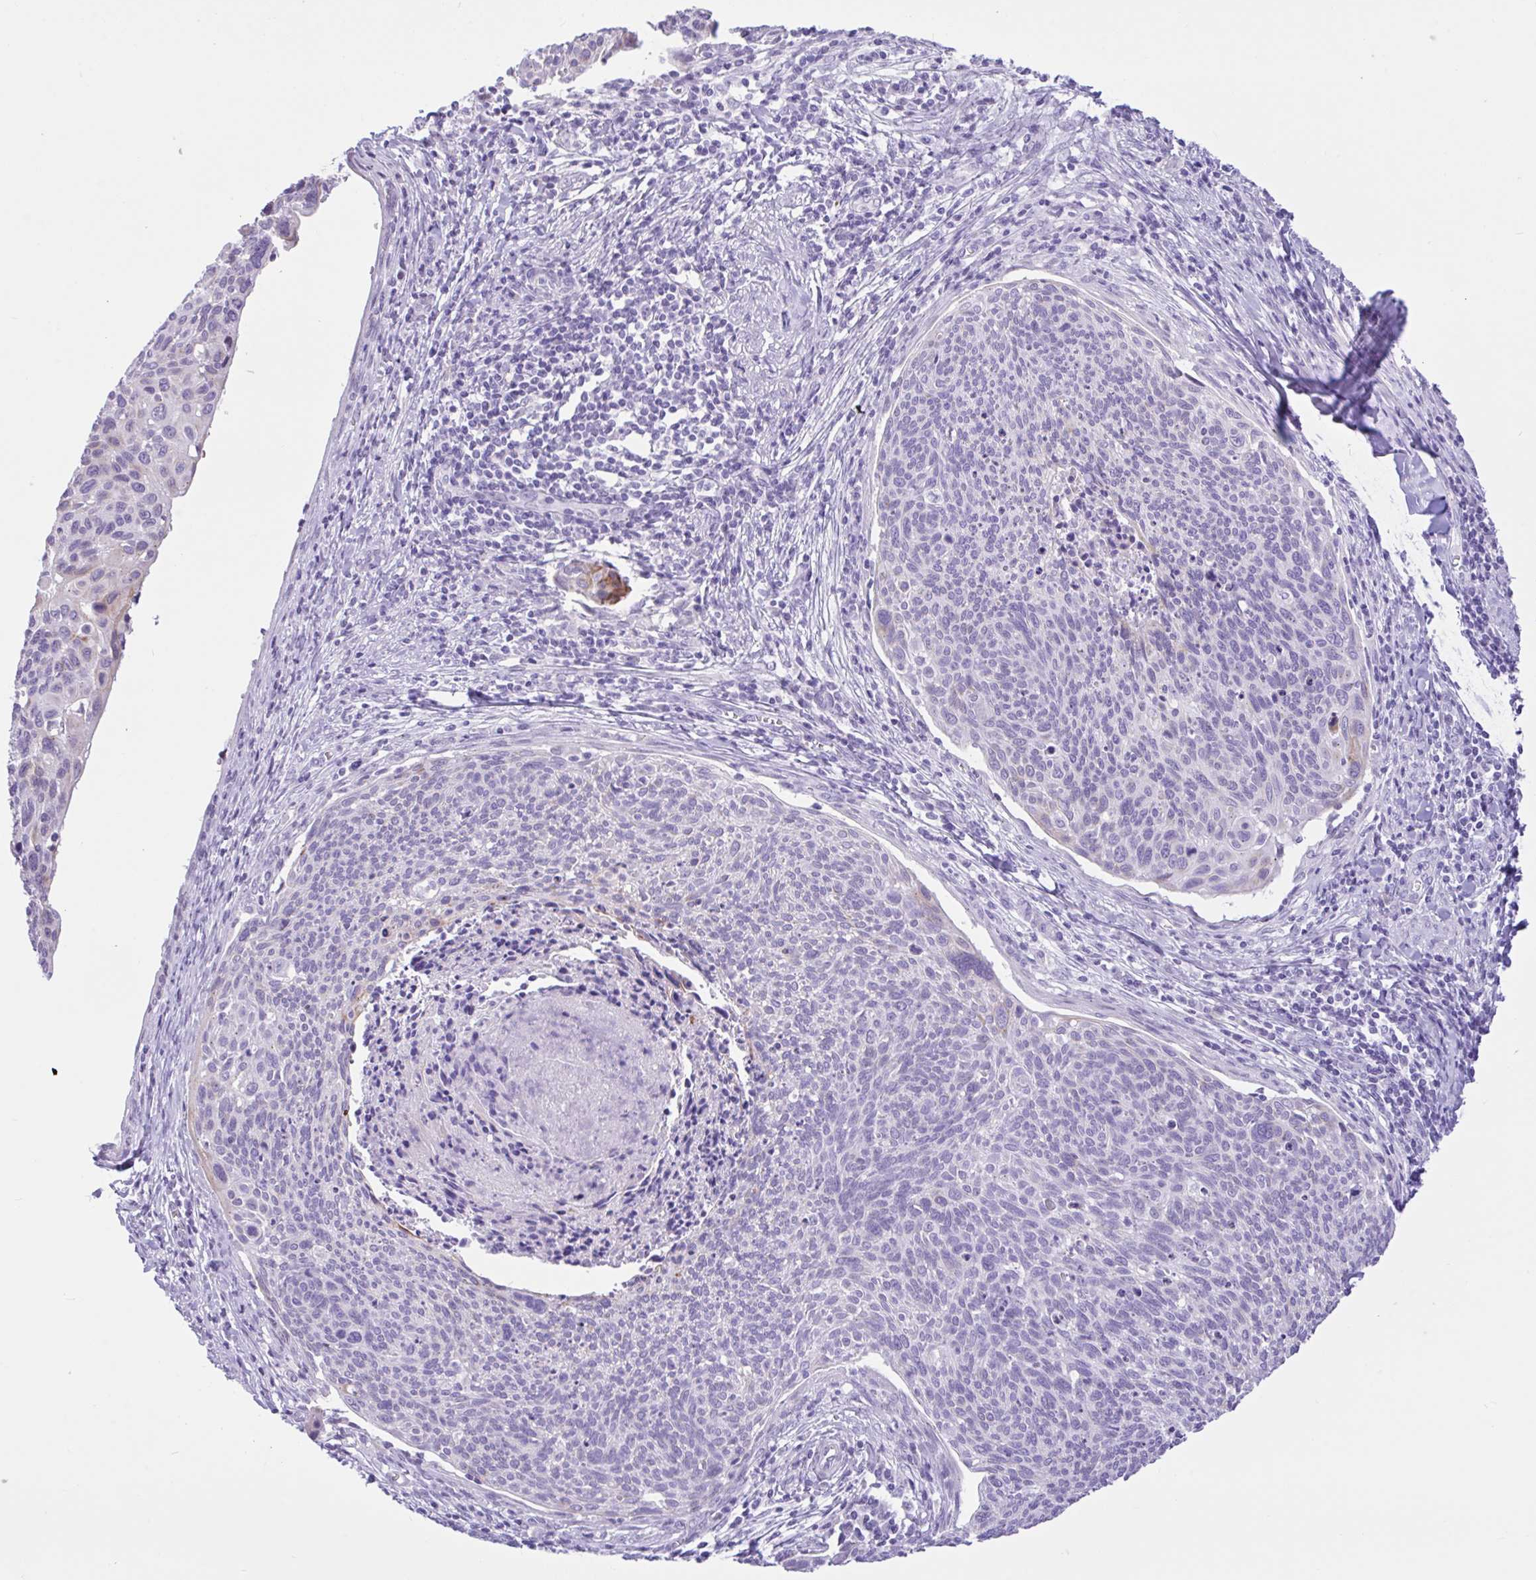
{"staining": {"intensity": "negative", "quantity": "none", "location": "none"}, "tissue": "cervical cancer", "cell_type": "Tumor cells", "image_type": "cancer", "snomed": [{"axis": "morphology", "description": "Squamous cell carcinoma, NOS"}, {"axis": "topography", "description": "Cervix"}], "caption": "Micrograph shows no significant protein staining in tumor cells of cervical squamous cell carcinoma.", "gene": "REEP1", "patient": {"sex": "female", "age": 49}}